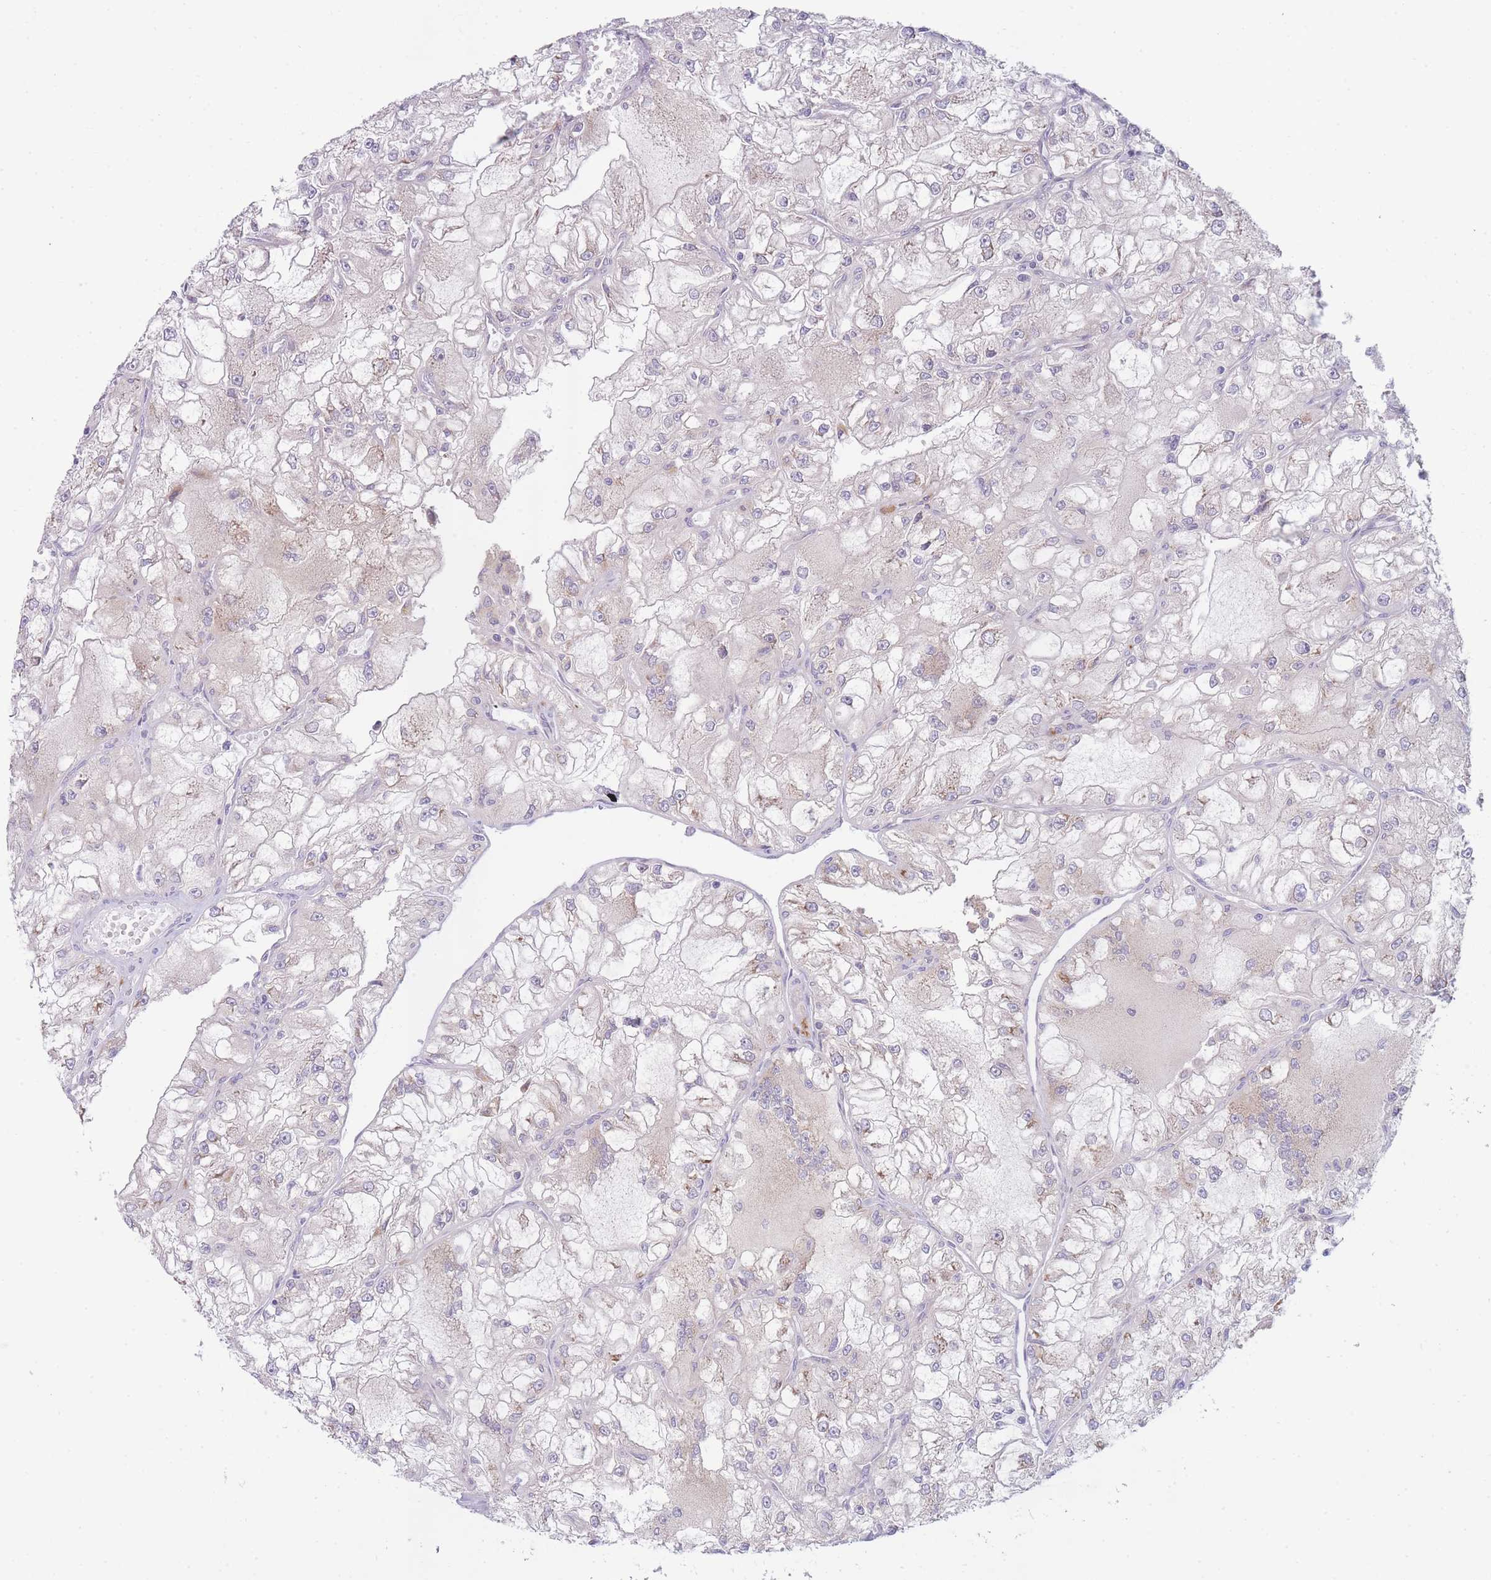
{"staining": {"intensity": "weak", "quantity": "<25%", "location": "cytoplasmic/membranous"}, "tissue": "renal cancer", "cell_type": "Tumor cells", "image_type": "cancer", "snomed": [{"axis": "morphology", "description": "Adenocarcinoma, NOS"}, {"axis": "topography", "description": "Kidney"}], "caption": "DAB (3,3'-diaminobenzidine) immunohistochemical staining of renal adenocarcinoma demonstrates no significant staining in tumor cells. Brightfield microscopy of immunohistochemistry (IHC) stained with DAB (3,3'-diaminobenzidine) (brown) and hematoxylin (blue), captured at high magnification.", "gene": "OR5L2", "patient": {"sex": "female", "age": 72}}